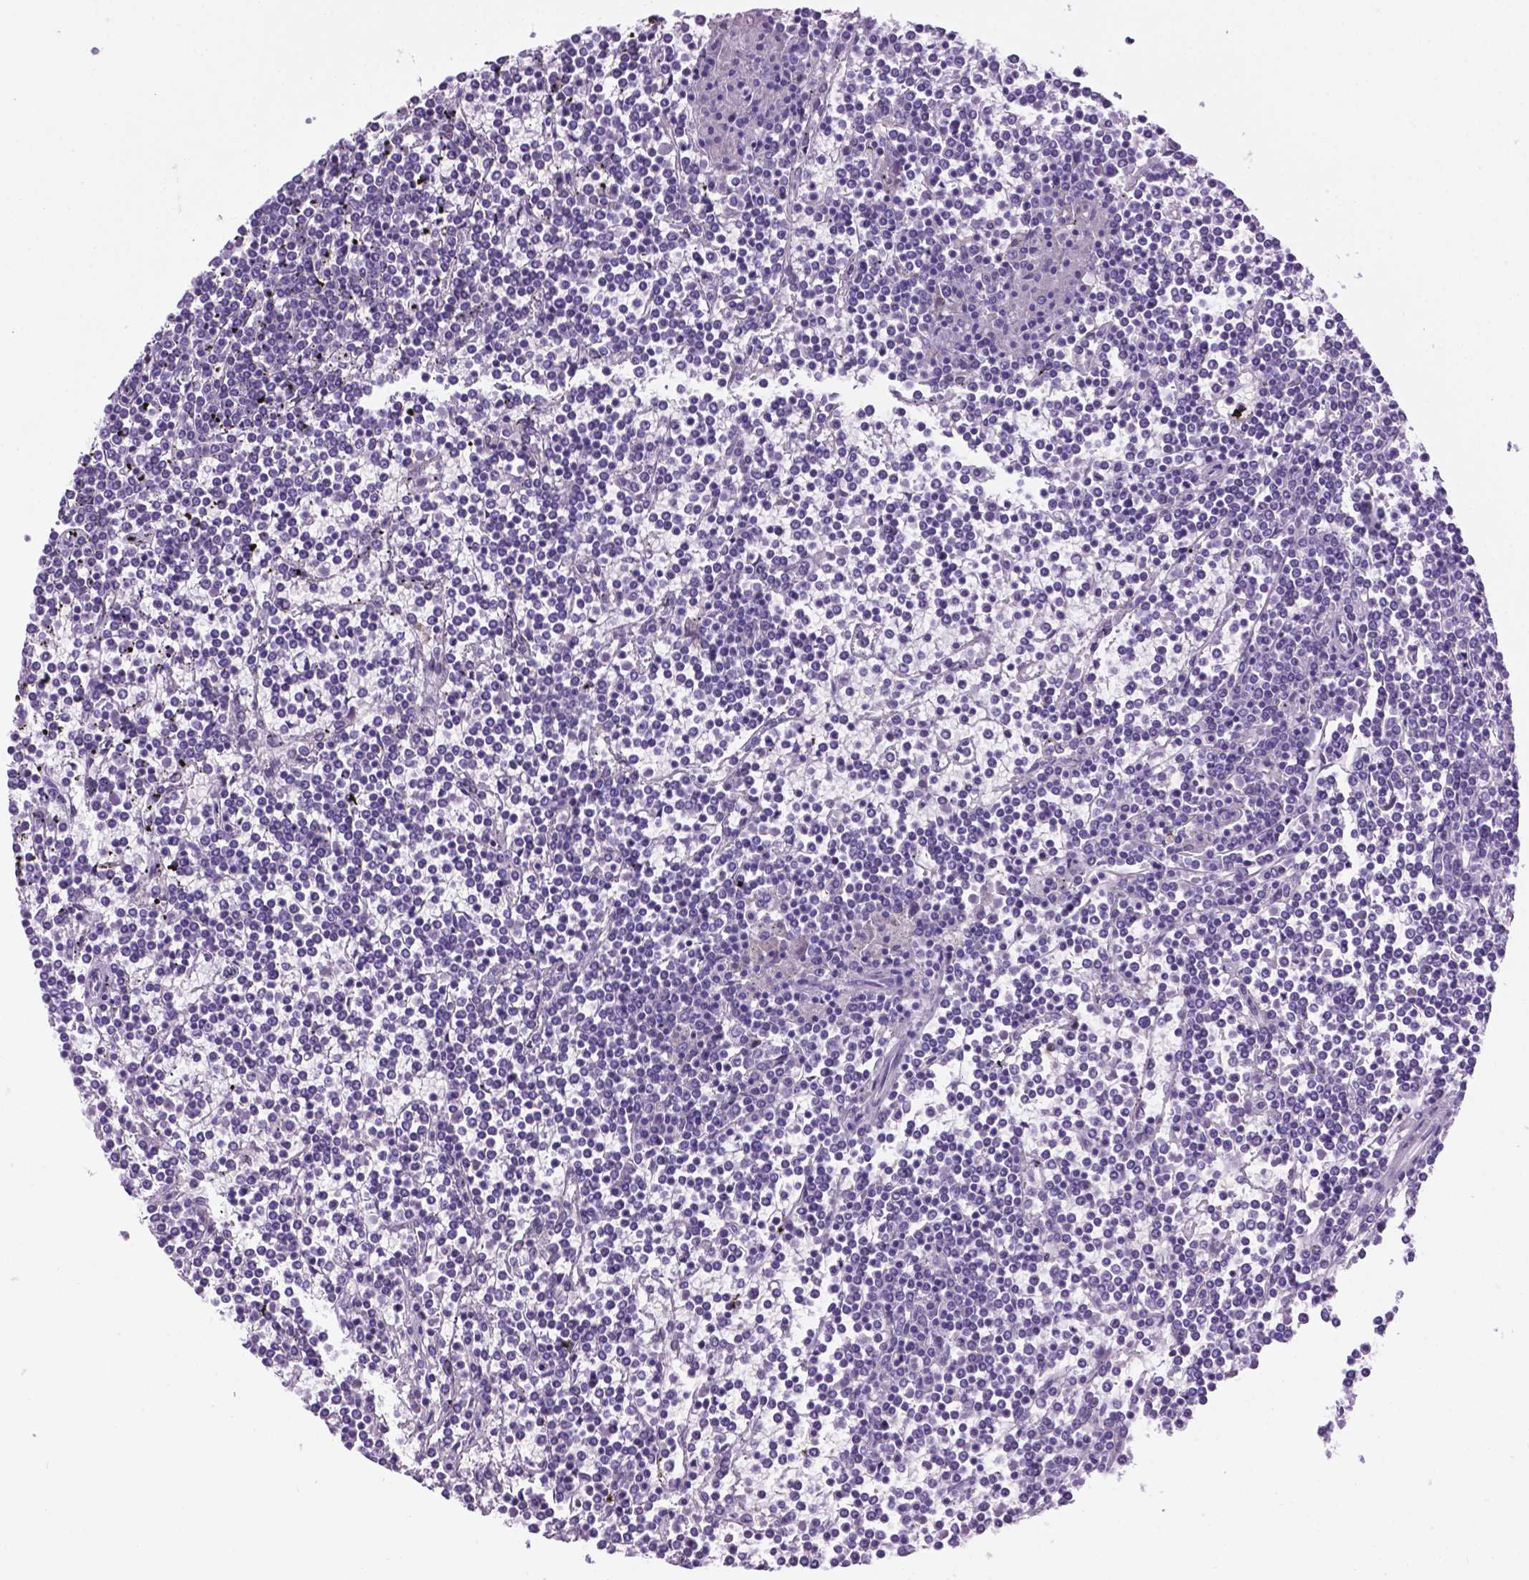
{"staining": {"intensity": "negative", "quantity": "none", "location": "none"}, "tissue": "lymphoma", "cell_type": "Tumor cells", "image_type": "cancer", "snomed": [{"axis": "morphology", "description": "Malignant lymphoma, non-Hodgkin's type, Low grade"}, {"axis": "topography", "description": "Spleen"}], "caption": "Immunohistochemistry photomicrograph of malignant lymphoma, non-Hodgkin's type (low-grade) stained for a protein (brown), which displays no positivity in tumor cells.", "gene": "TMEM210", "patient": {"sex": "female", "age": 19}}